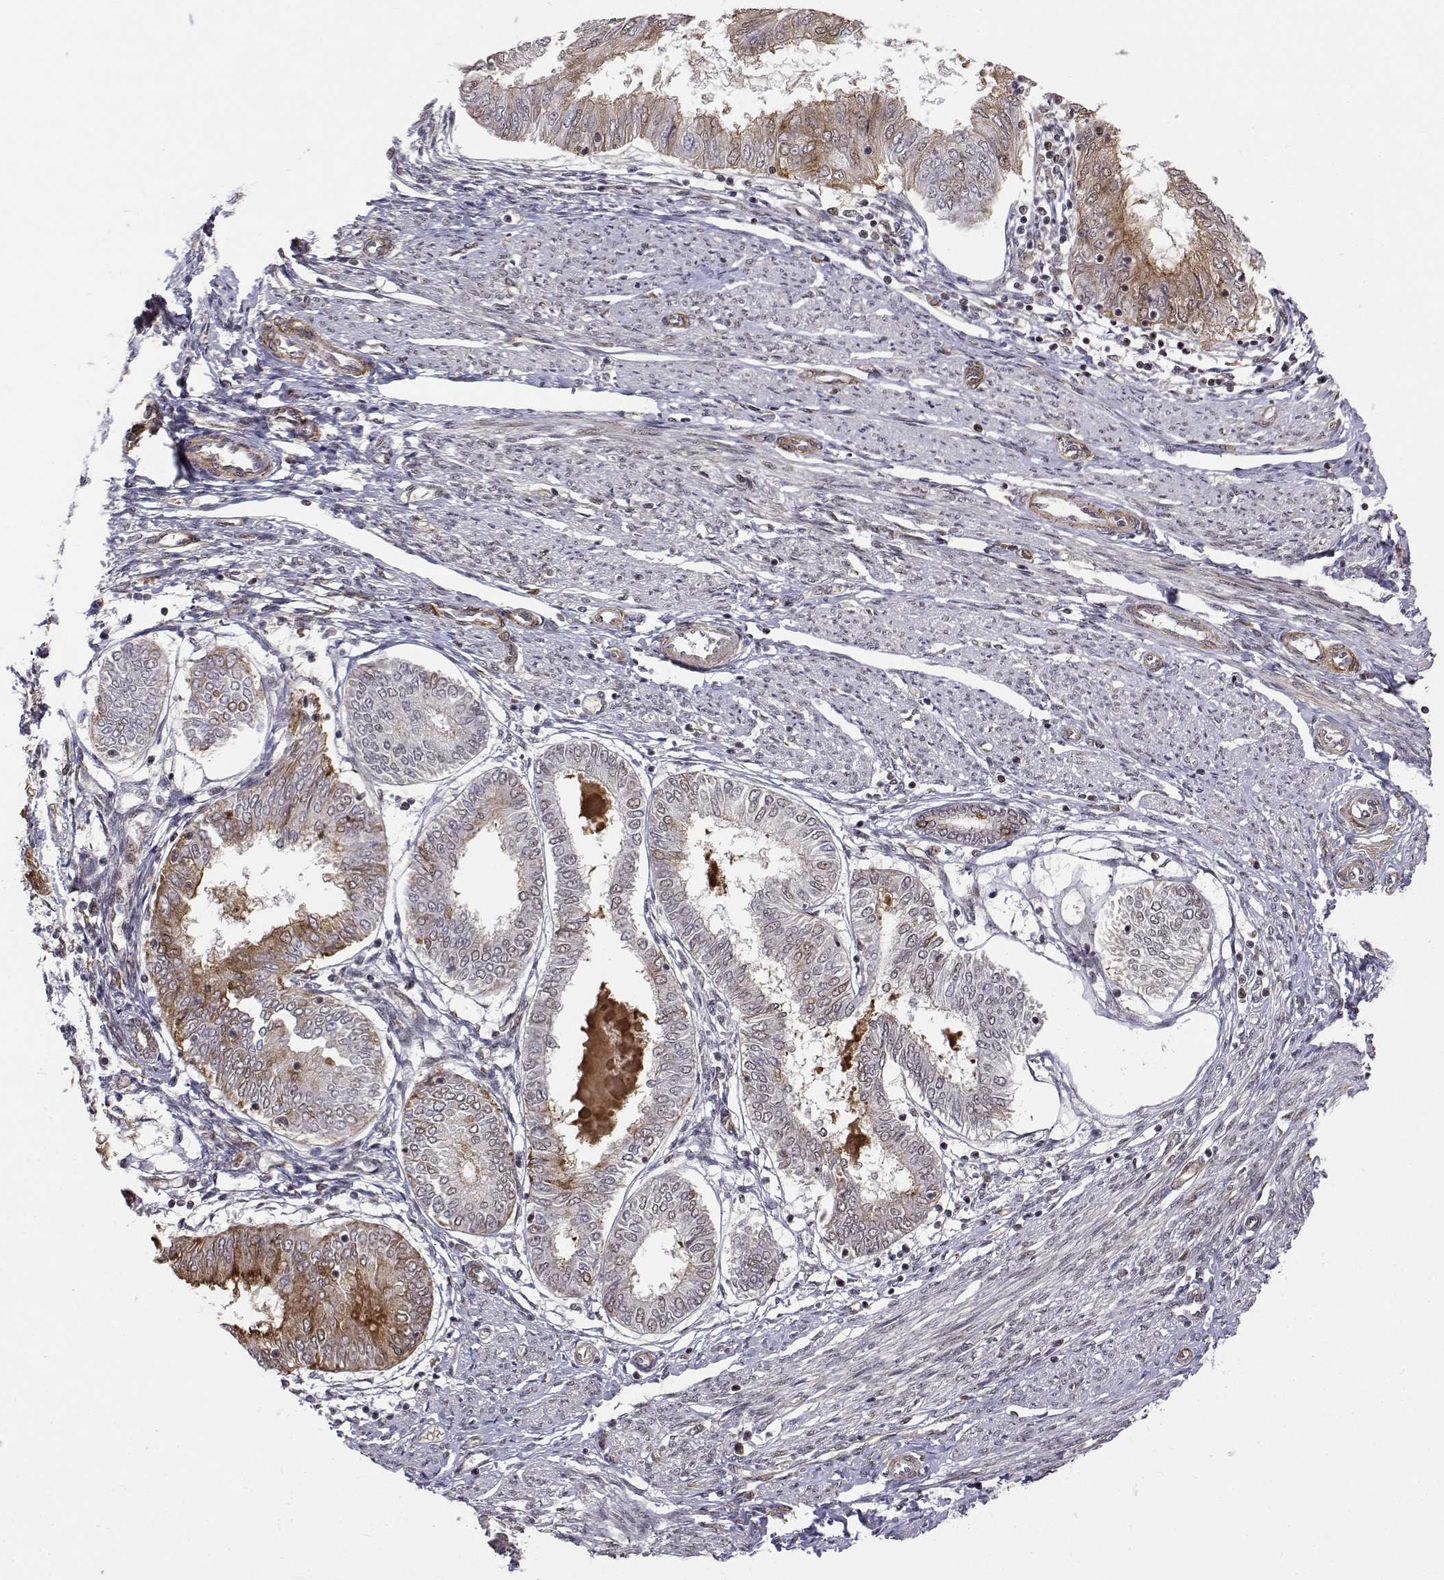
{"staining": {"intensity": "weak", "quantity": "<25%", "location": "cytoplasmic/membranous,nuclear"}, "tissue": "endometrial cancer", "cell_type": "Tumor cells", "image_type": "cancer", "snomed": [{"axis": "morphology", "description": "Adenocarcinoma, NOS"}, {"axis": "topography", "description": "Endometrium"}], "caption": "Tumor cells are negative for protein expression in human endometrial adenocarcinoma.", "gene": "ITGA7", "patient": {"sex": "female", "age": 68}}